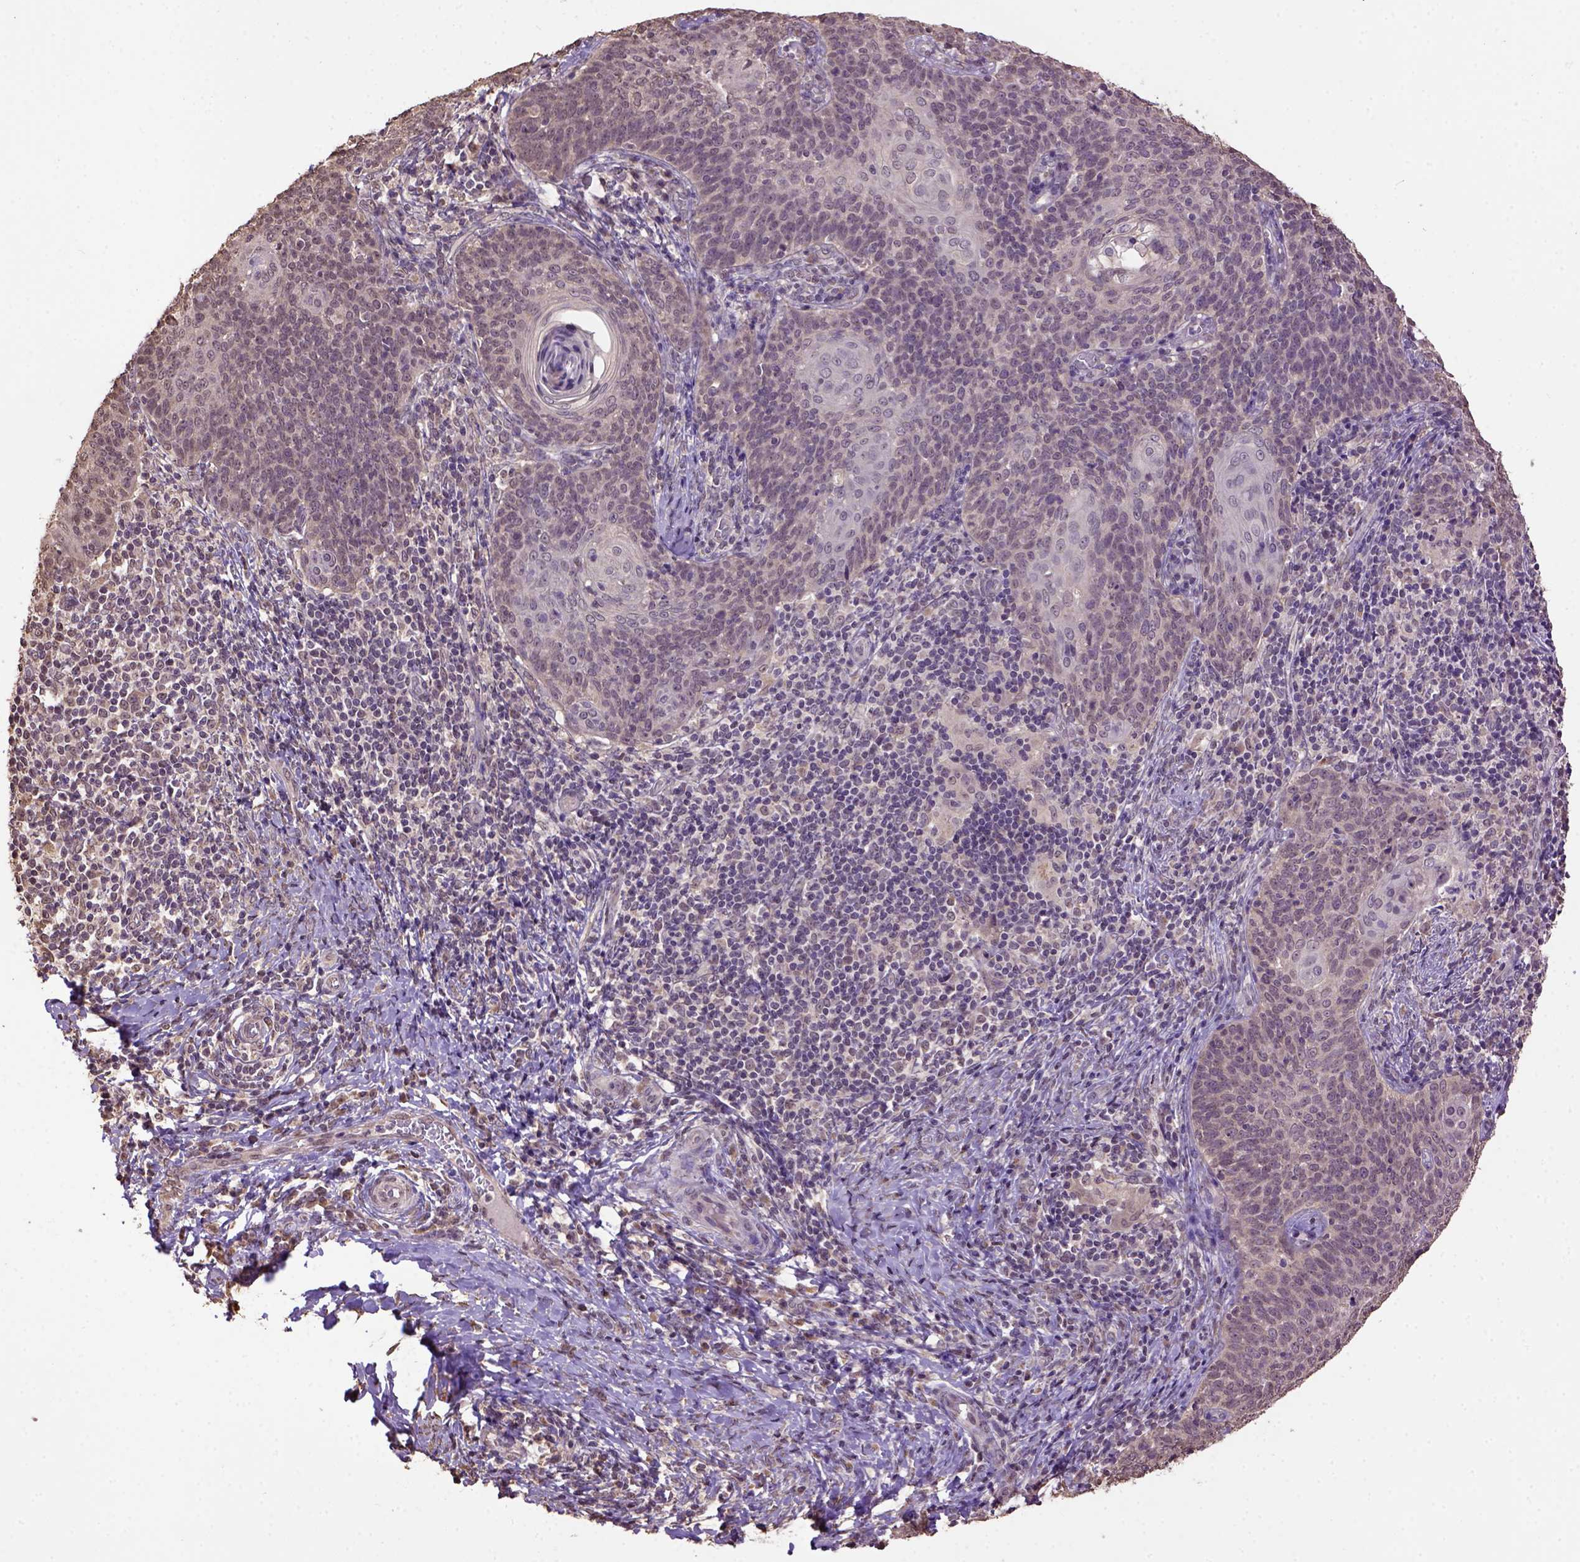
{"staining": {"intensity": "negative", "quantity": "none", "location": "none"}, "tissue": "cervical cancer", "cell_type": "Tumor cells", "image_type": "cancer", "snomed": [{"axis": "morphology", "description": "Normal tissue, NOS"}, {"axis": "morphology", "description": "Squamous cell carcinoma, NOS"}, {"axis": "topography", "description": "Cervix"}], "caption": "IHC of cervical squamous cell carcinoma displays no staining in tumor cells.", "gene": "WDR17", "patient": {"sex": "female", "age": 39}}